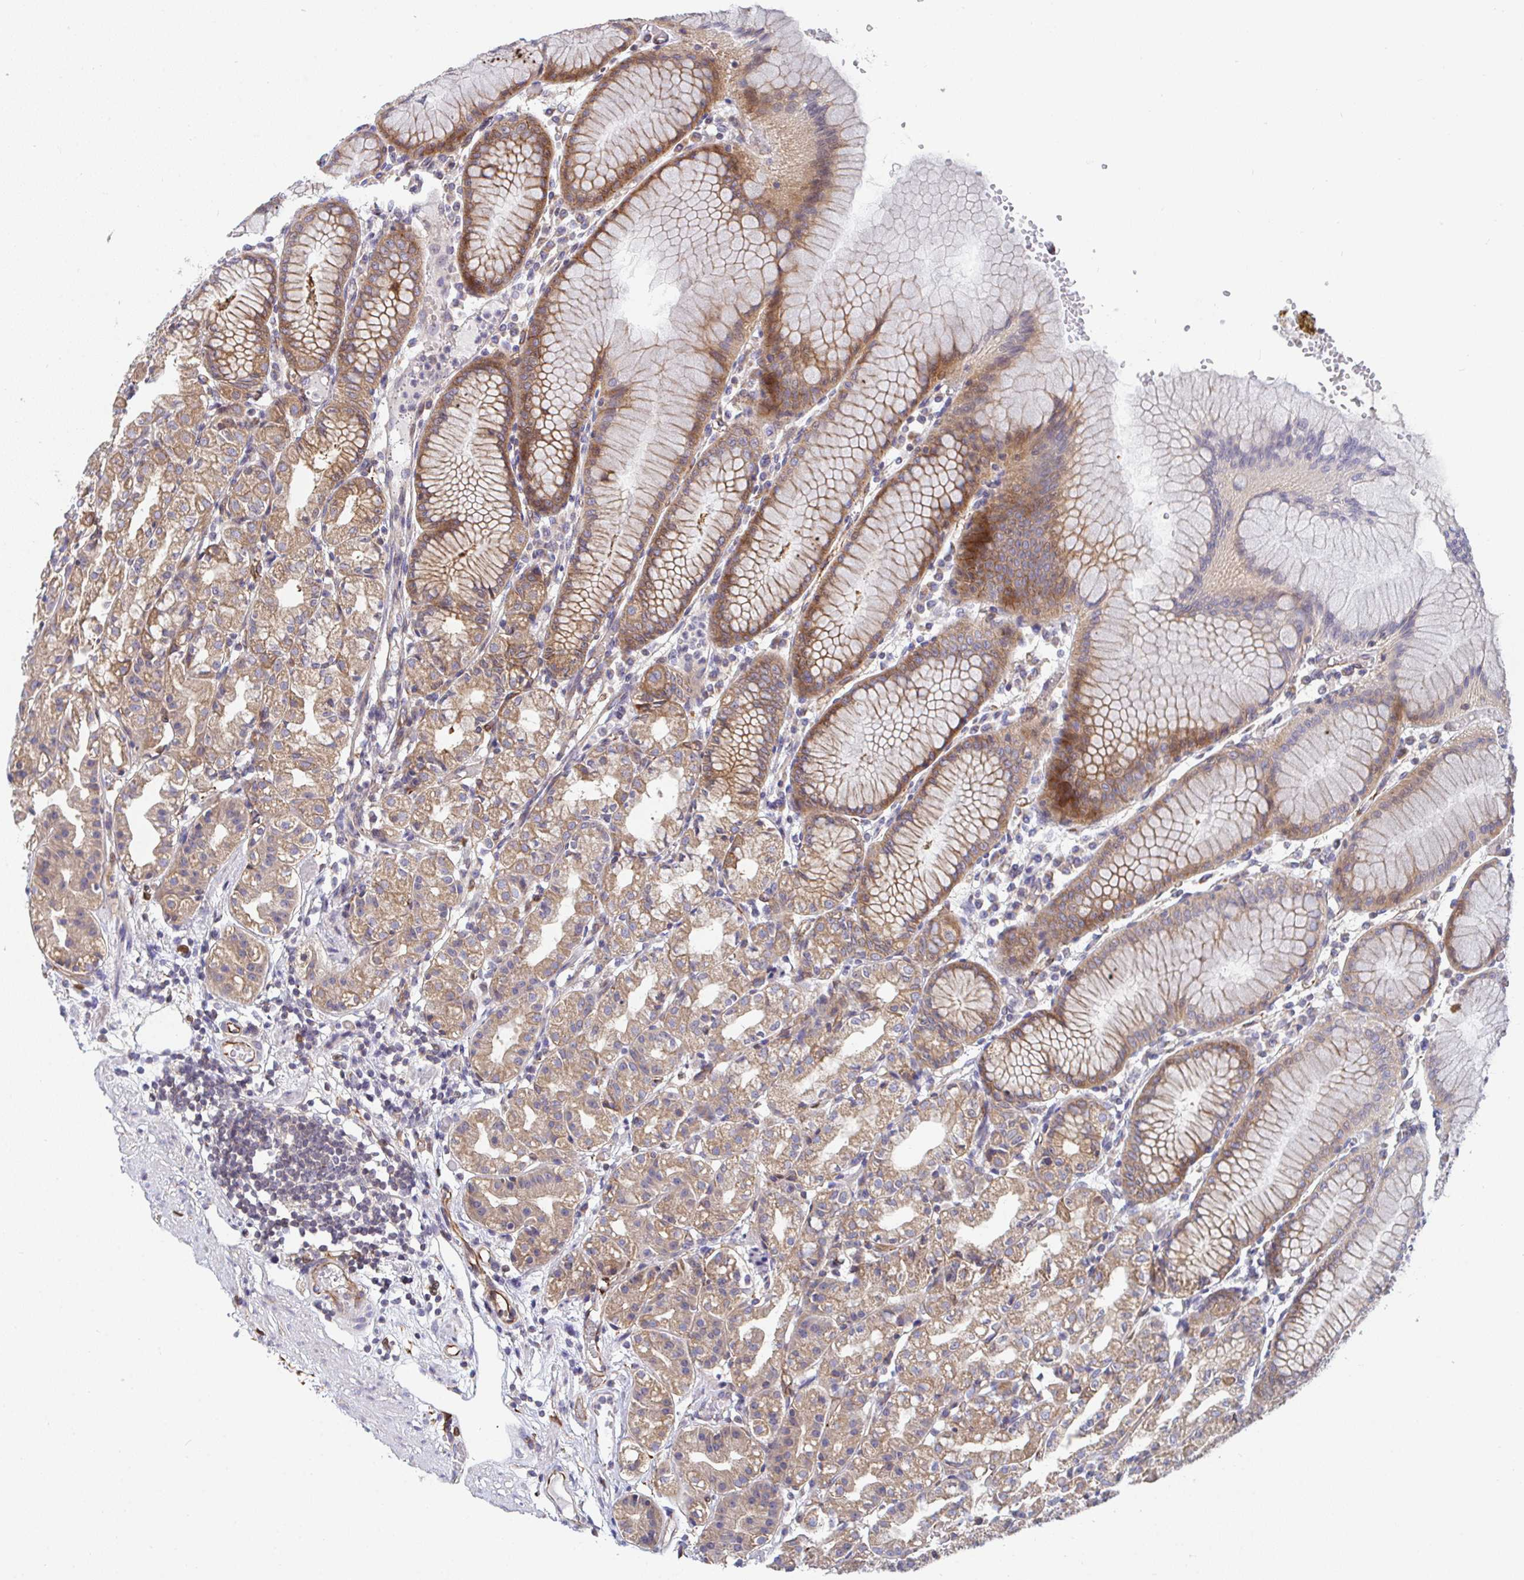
{"staining": {"intensity": "moderate", "quantity": ">75%", "location": "cytoplasmic/membranous"}, "tissue": "stomach", "cell_type": "Glandular cells", "image_type": "normal", "snomed": [{"axis": "morphology", "description": "Normal tissue, NOS"}, {"axis": "topography", "description": "Stomach"}], "caption": "Stomach was stained to show a protein in brown. There is medium levels of moderate cytoplasmic/membranous staining in approximately >75% of glandular cells.", "gene": "EIF1AD", "patient": {"sex": "female", "age": 57}}